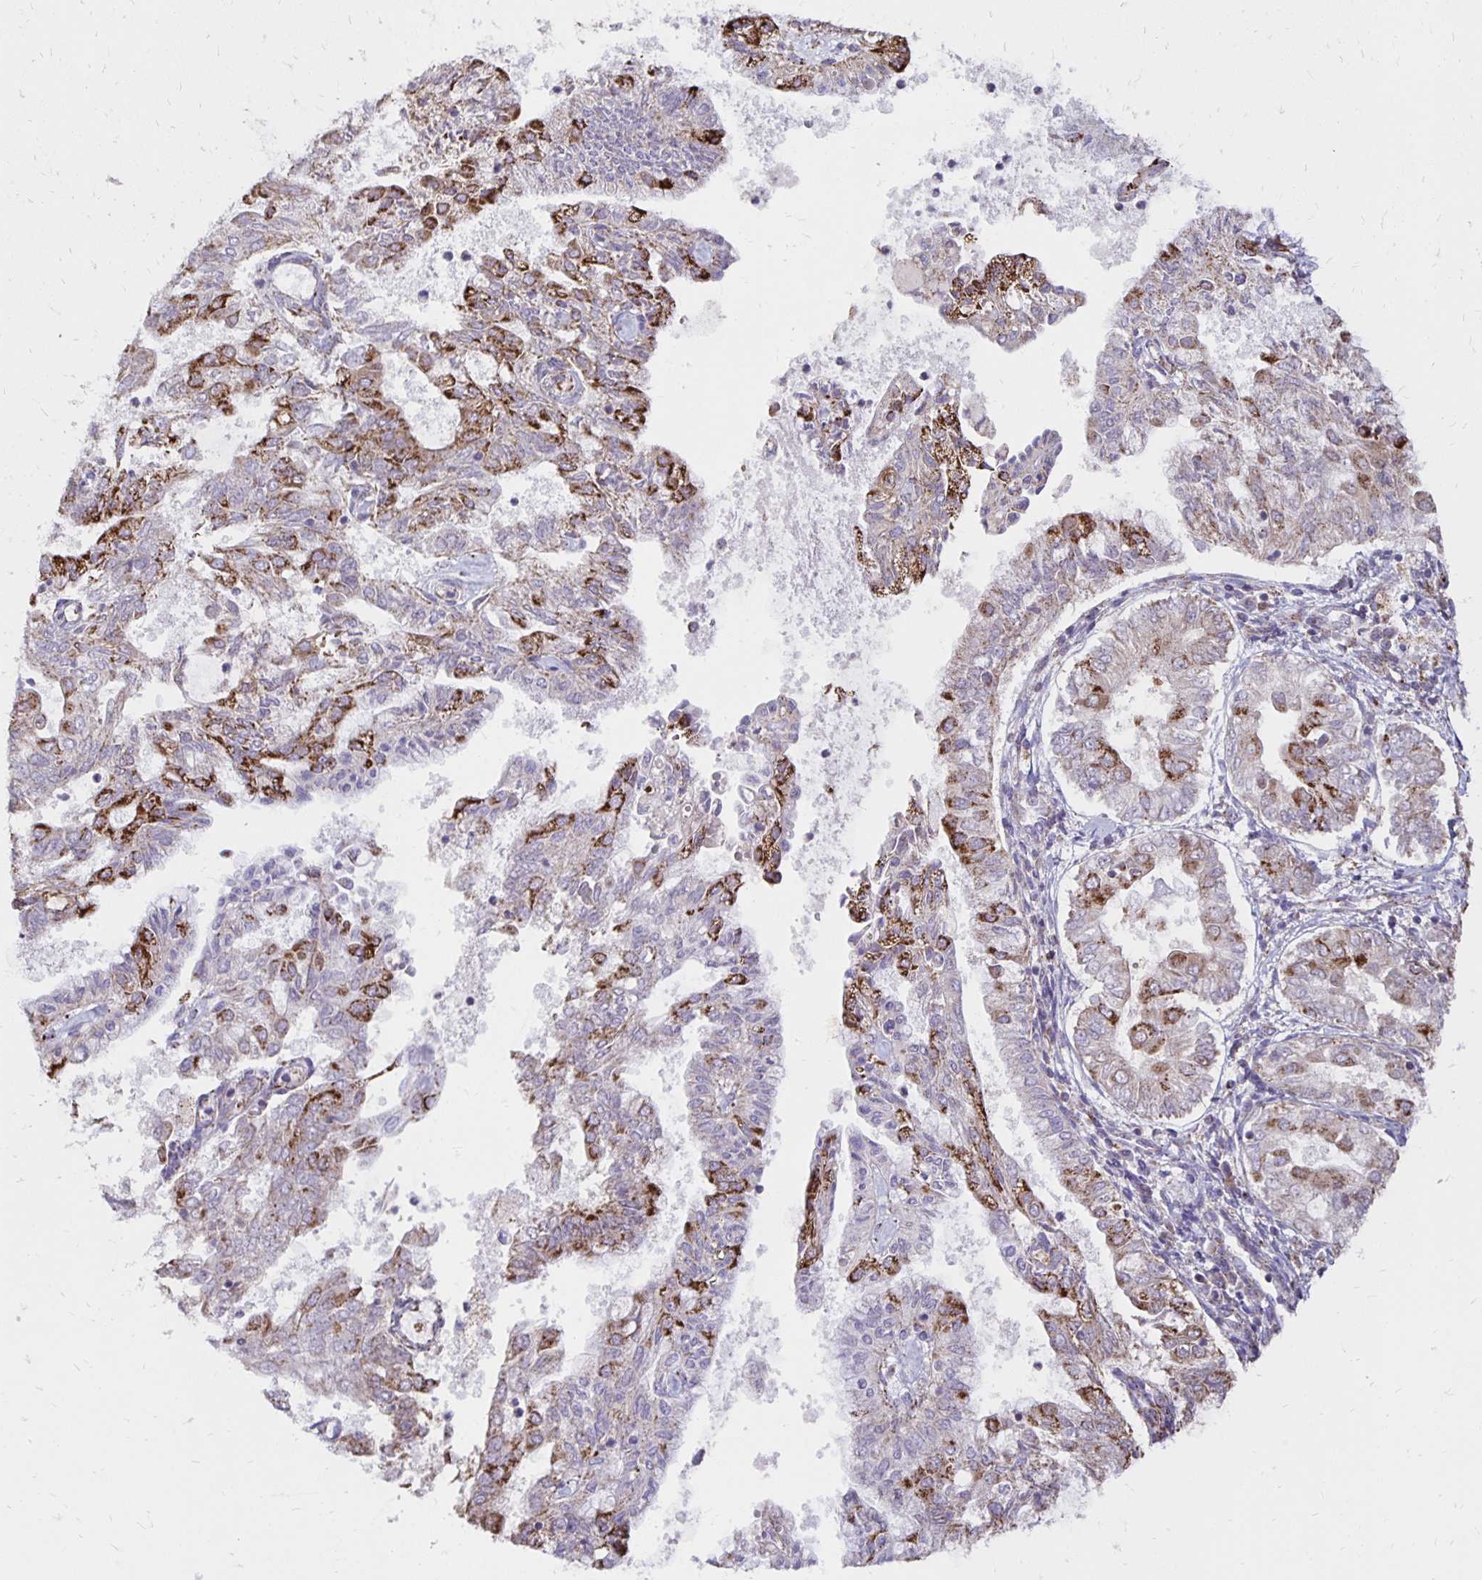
{"staining": {"intensity": "strong", "quantity": "<25%", "location": "cytoplasmic/membranous"}, "tissue": "endometrial cancer", "cell_type": "Tumor cells", "image_type": "cancer", "snomed": [{"axis": "morphology", "description": "Adenocarcinoma, NOS"}, {"axis": "topography", "description": "Endometrium"}], "caption": "This micrograph demonstrates adenocarcinoma (endometrial) stained with IHC to label a protein in brown. The cytoplasmic/membranous of tumor cells show strong positivity for the protein. Nuclei are counter-stained blue.", "gene": "IER3", "patient": {"sex": "female", "age": 68}}